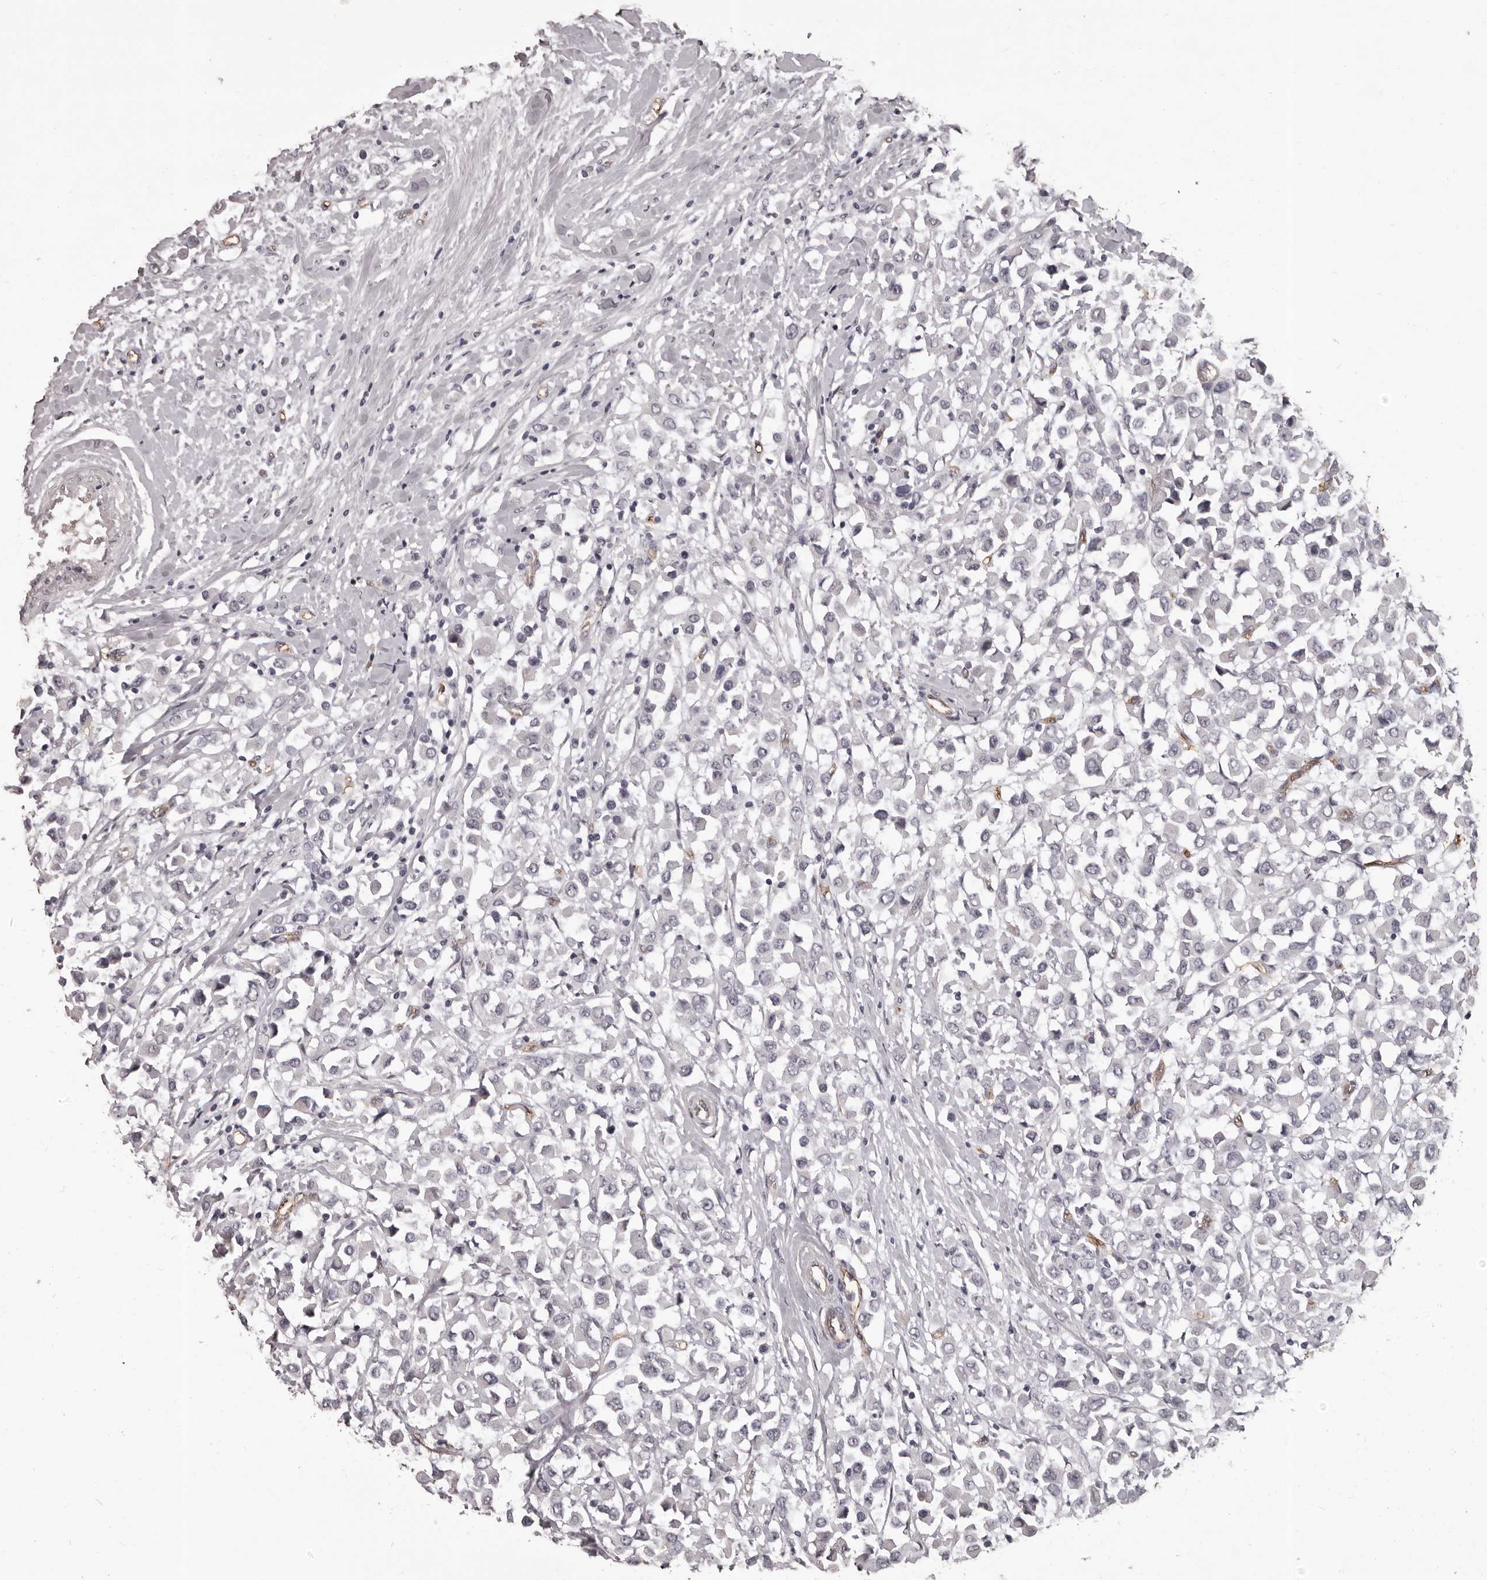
{"staining": {"intensity": "negative", "quantity": "none", "location": "none"}, "tissue": "breast cancer", "cell_type": "Tumor cells", "image_type": "cancer", "snomed": [{"axis": "morphology", "description": "Duct carcinoma"}, {"axis": "topography", "description": "Breast"}], "caption": "DAB (3,3'-diaminobenzidine) immunohistochemical staining of intraductal carcinoma (breast) exhibits no significant staining in tumor cells. (IHC, brightfield microscopy, high magnification).", "gene": "GPR78", "patient": {"sex": "female", "age": 61}}